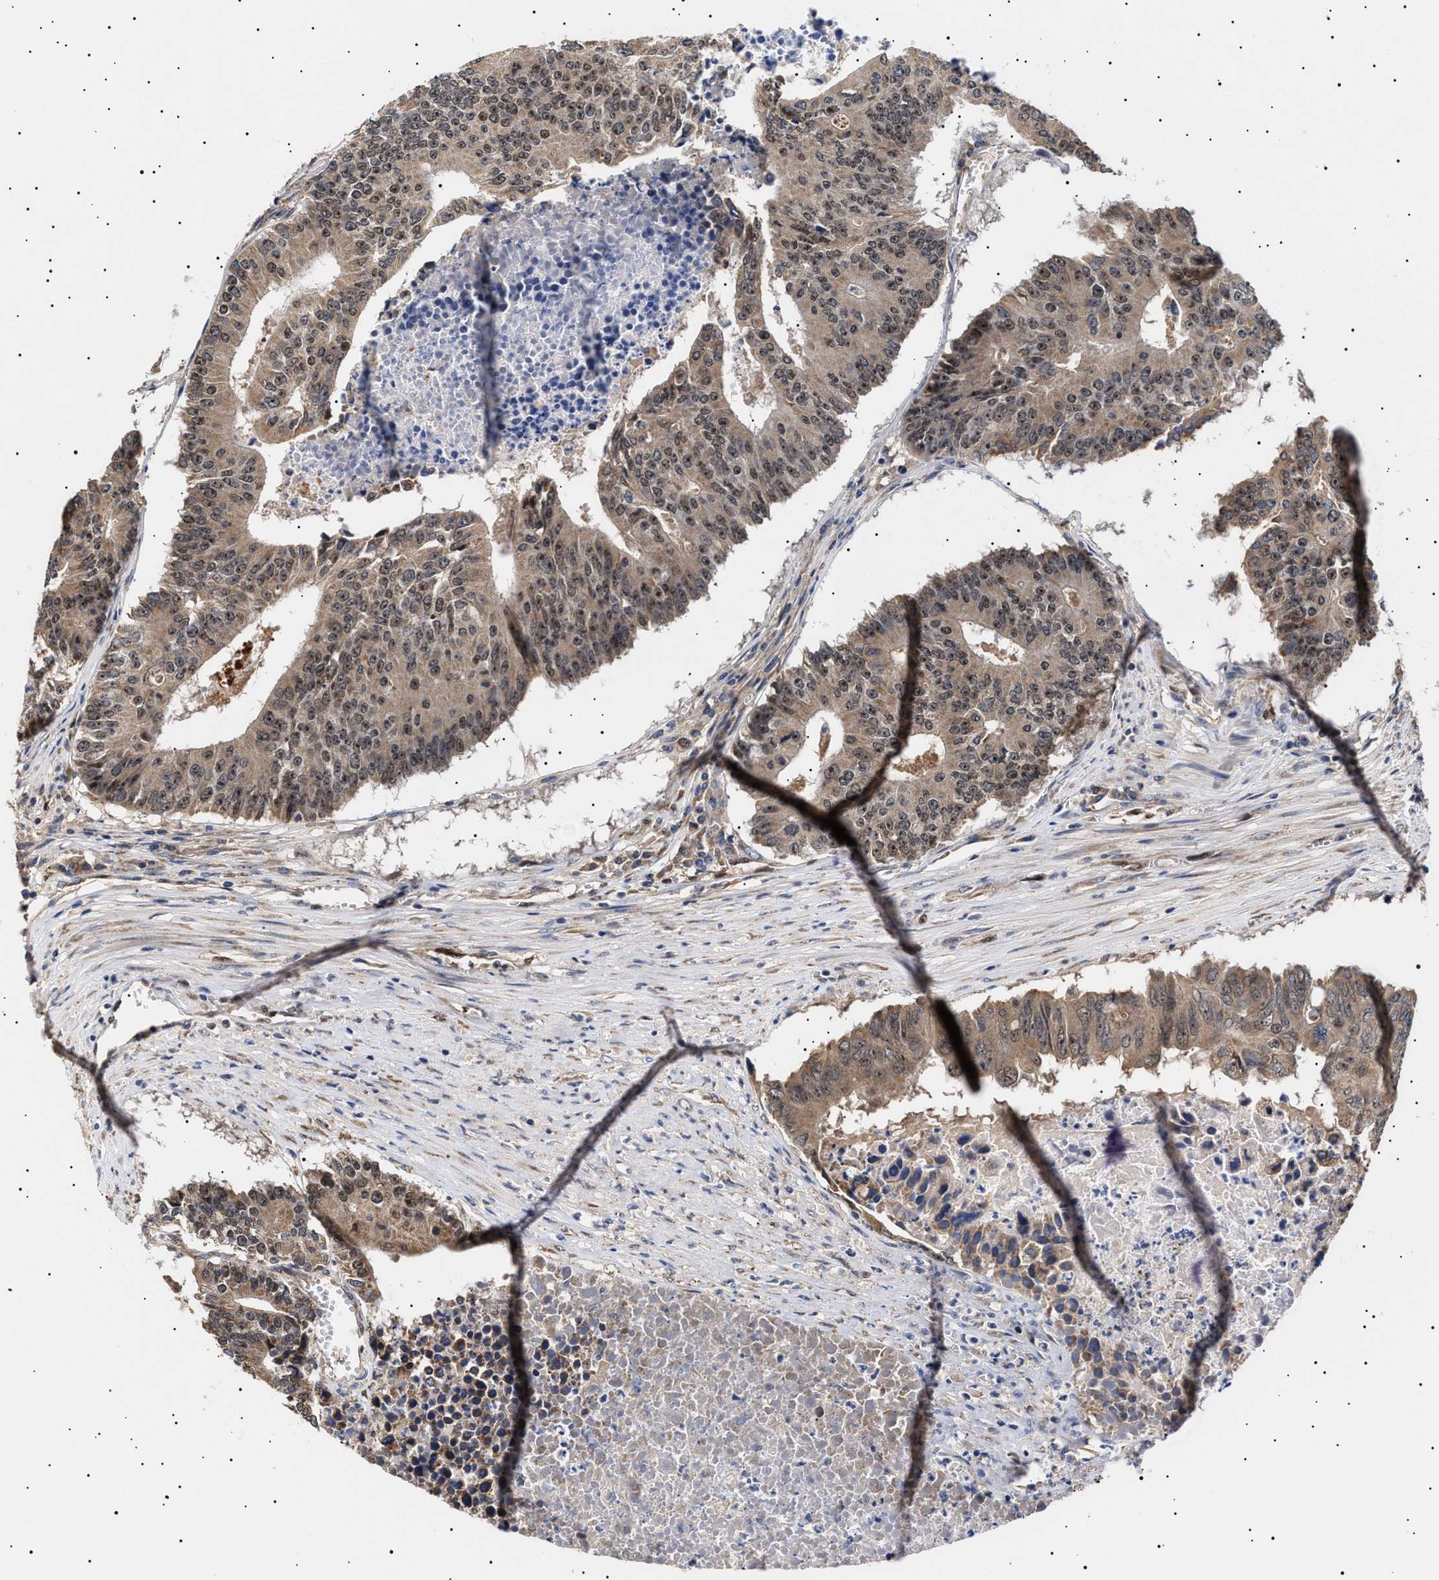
{"staining": {"intensity": "moderate", "quantity": ">75%", "location": "cytoplasmic/membranous,nuclear"}, "tissue": "colorectal cancer", "cell_type": "Tumor cells", "image_type": "cancer", "snomed": [{"axis": "morphology", "description": "Adenocarcinoma, NOS"}, {"axis": "topography", "description": "Colon"}], "caption": "Protein analysis of colorectal cancer (adenocarcinoma) tissue demonstrates moderate cytoplasmic/membranous and nuclear expression in about >75% of tumor cells. (DAB = brown stain, brightfield microscopy at high magnification).", "gene": "KRBA1", "patient": {"sex": "male", "age": 87}}